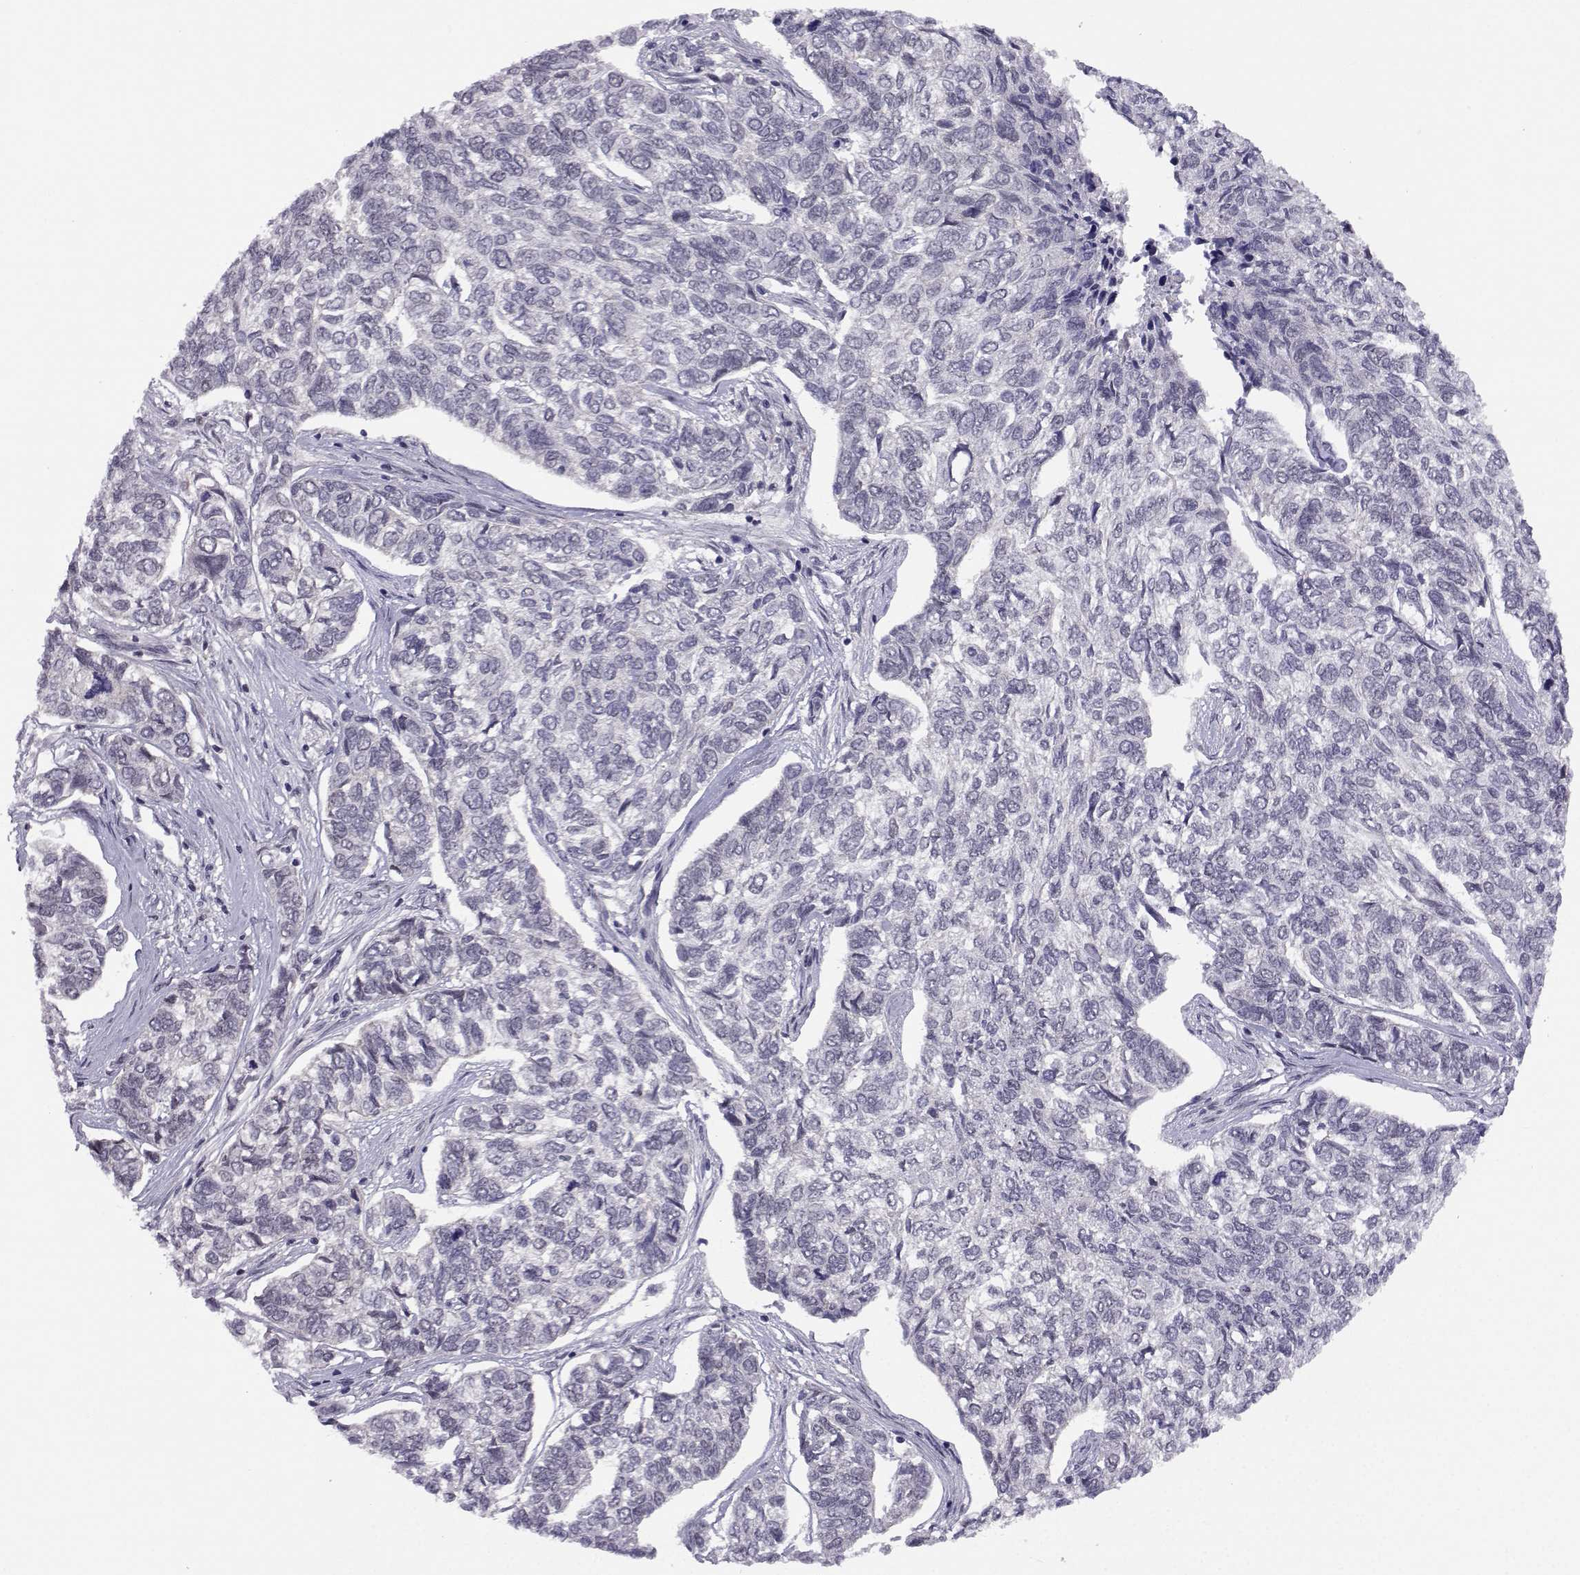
{"staining": {"intensity": "negative", "quantity": "none", "location": "none"}, "tissue": "skin cancer", "cell_type": "Tumor cells", "image_type": "cancer", "snomed": [{"axis": "morphology", "description": "Basal cell carcinoma"}, {"axis": "topography", "description": "Skin"}], "caption": "Immunohistochemical staining of human basal cell carcinoma (skin) displays no significant staining in tumor cells. (DAB (3,3'-diaminobenzidine) IHC visualized using brightfield microscopy, high magnification).", "gene": "MED26", "patient": {"sex": "female", "age": 65}}